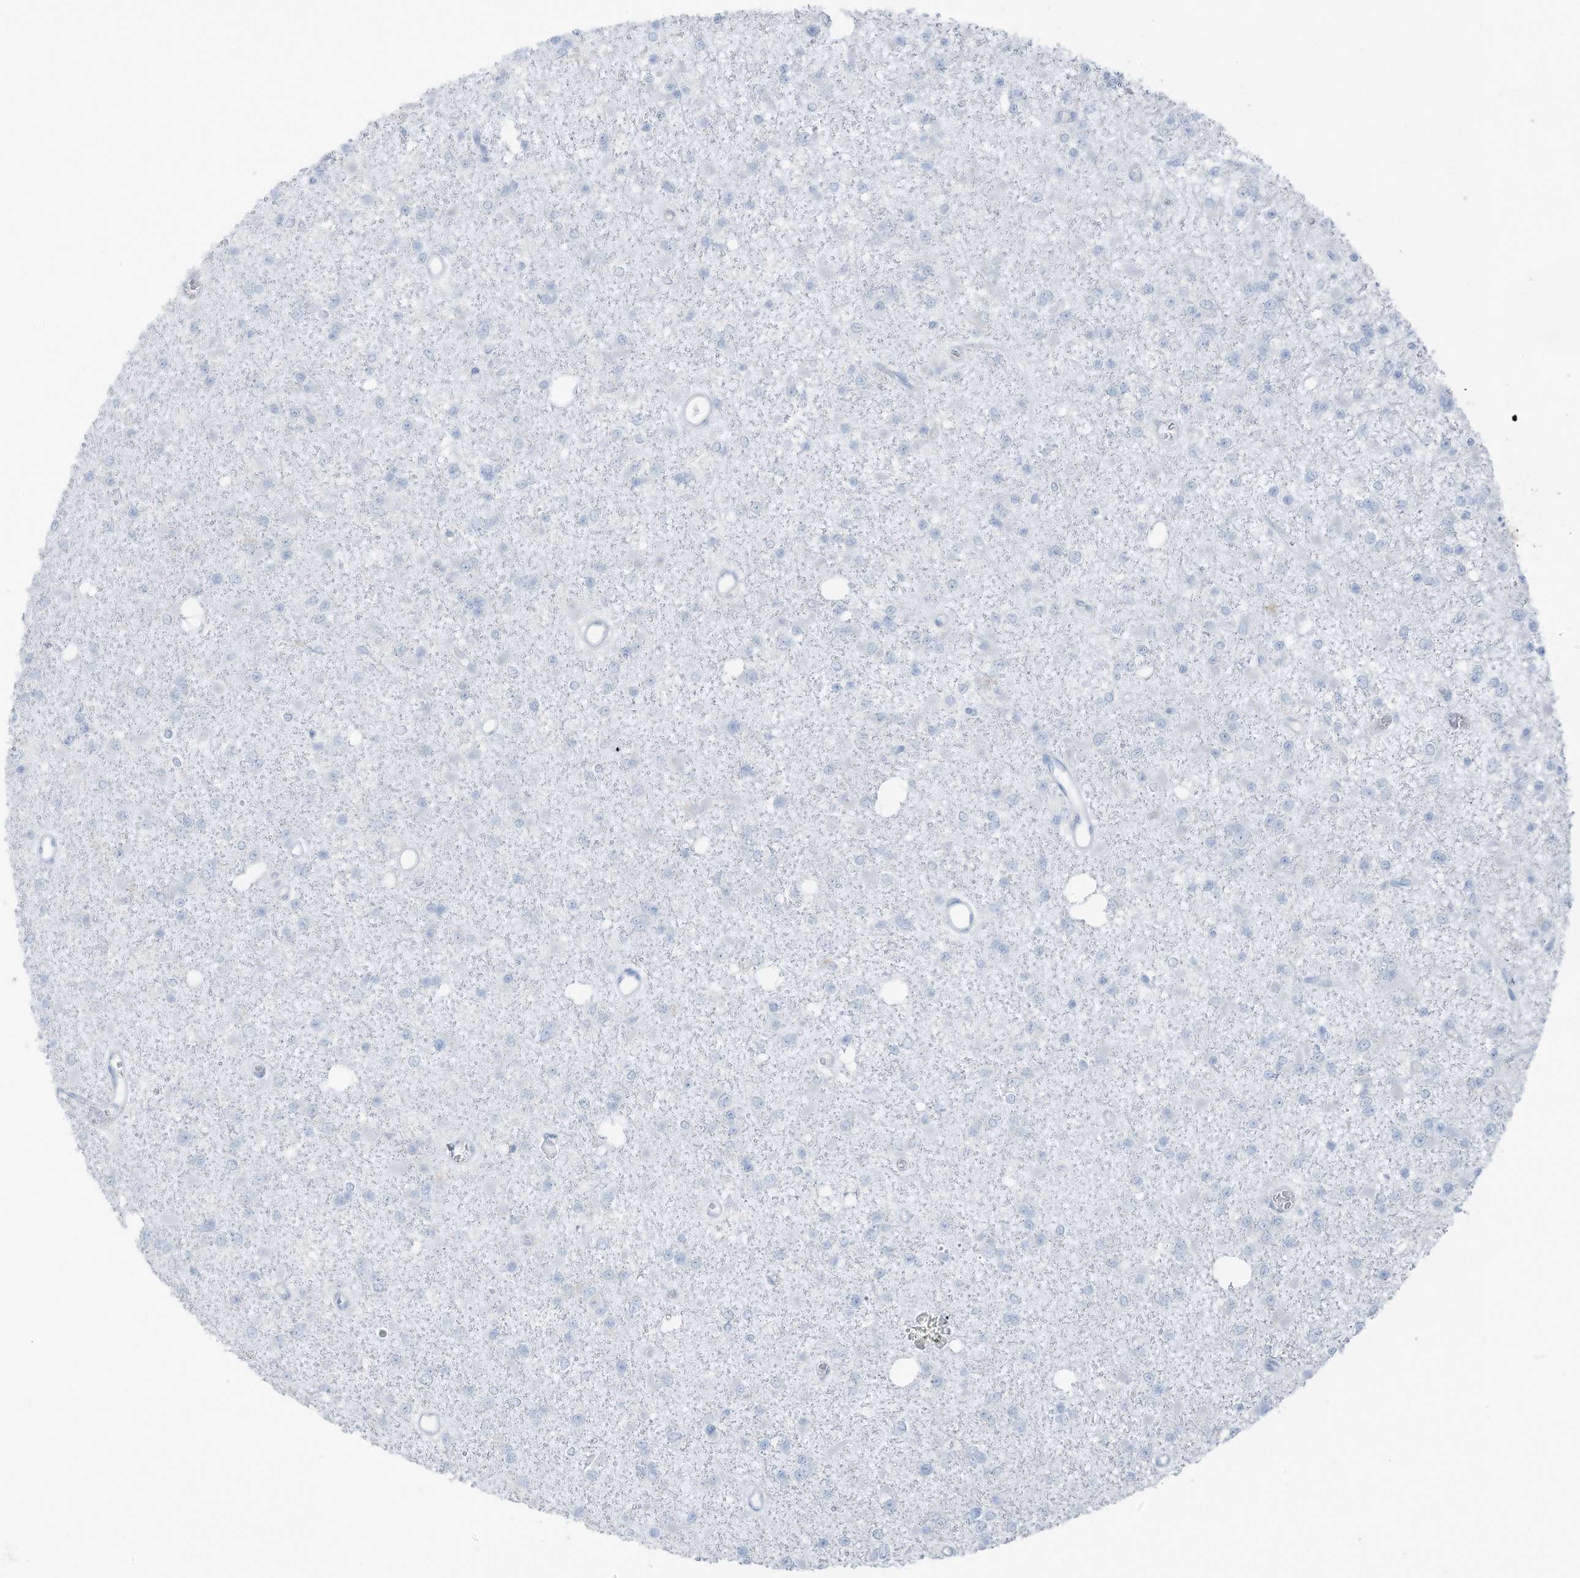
{"staining": {"intensity": "negative", "quantity": "none", "location": "none"}, "tissue": "glioma", "cell_type": "Tumor cells", "image_type": "cancer", "snomed": [{"axis": "morphology", "description": "Glioma, malignant, Low grade"}, {"axis": "topography", "description": "Brain"}], "caption": "Immunohistochemistry histopathology image of human malignant glioma (low-grade) stained for a protein (brown), which reveals no positivity in tumor cells.", "gene": "SLC25A43", "patient": {"sex": "female", "age": 22}}